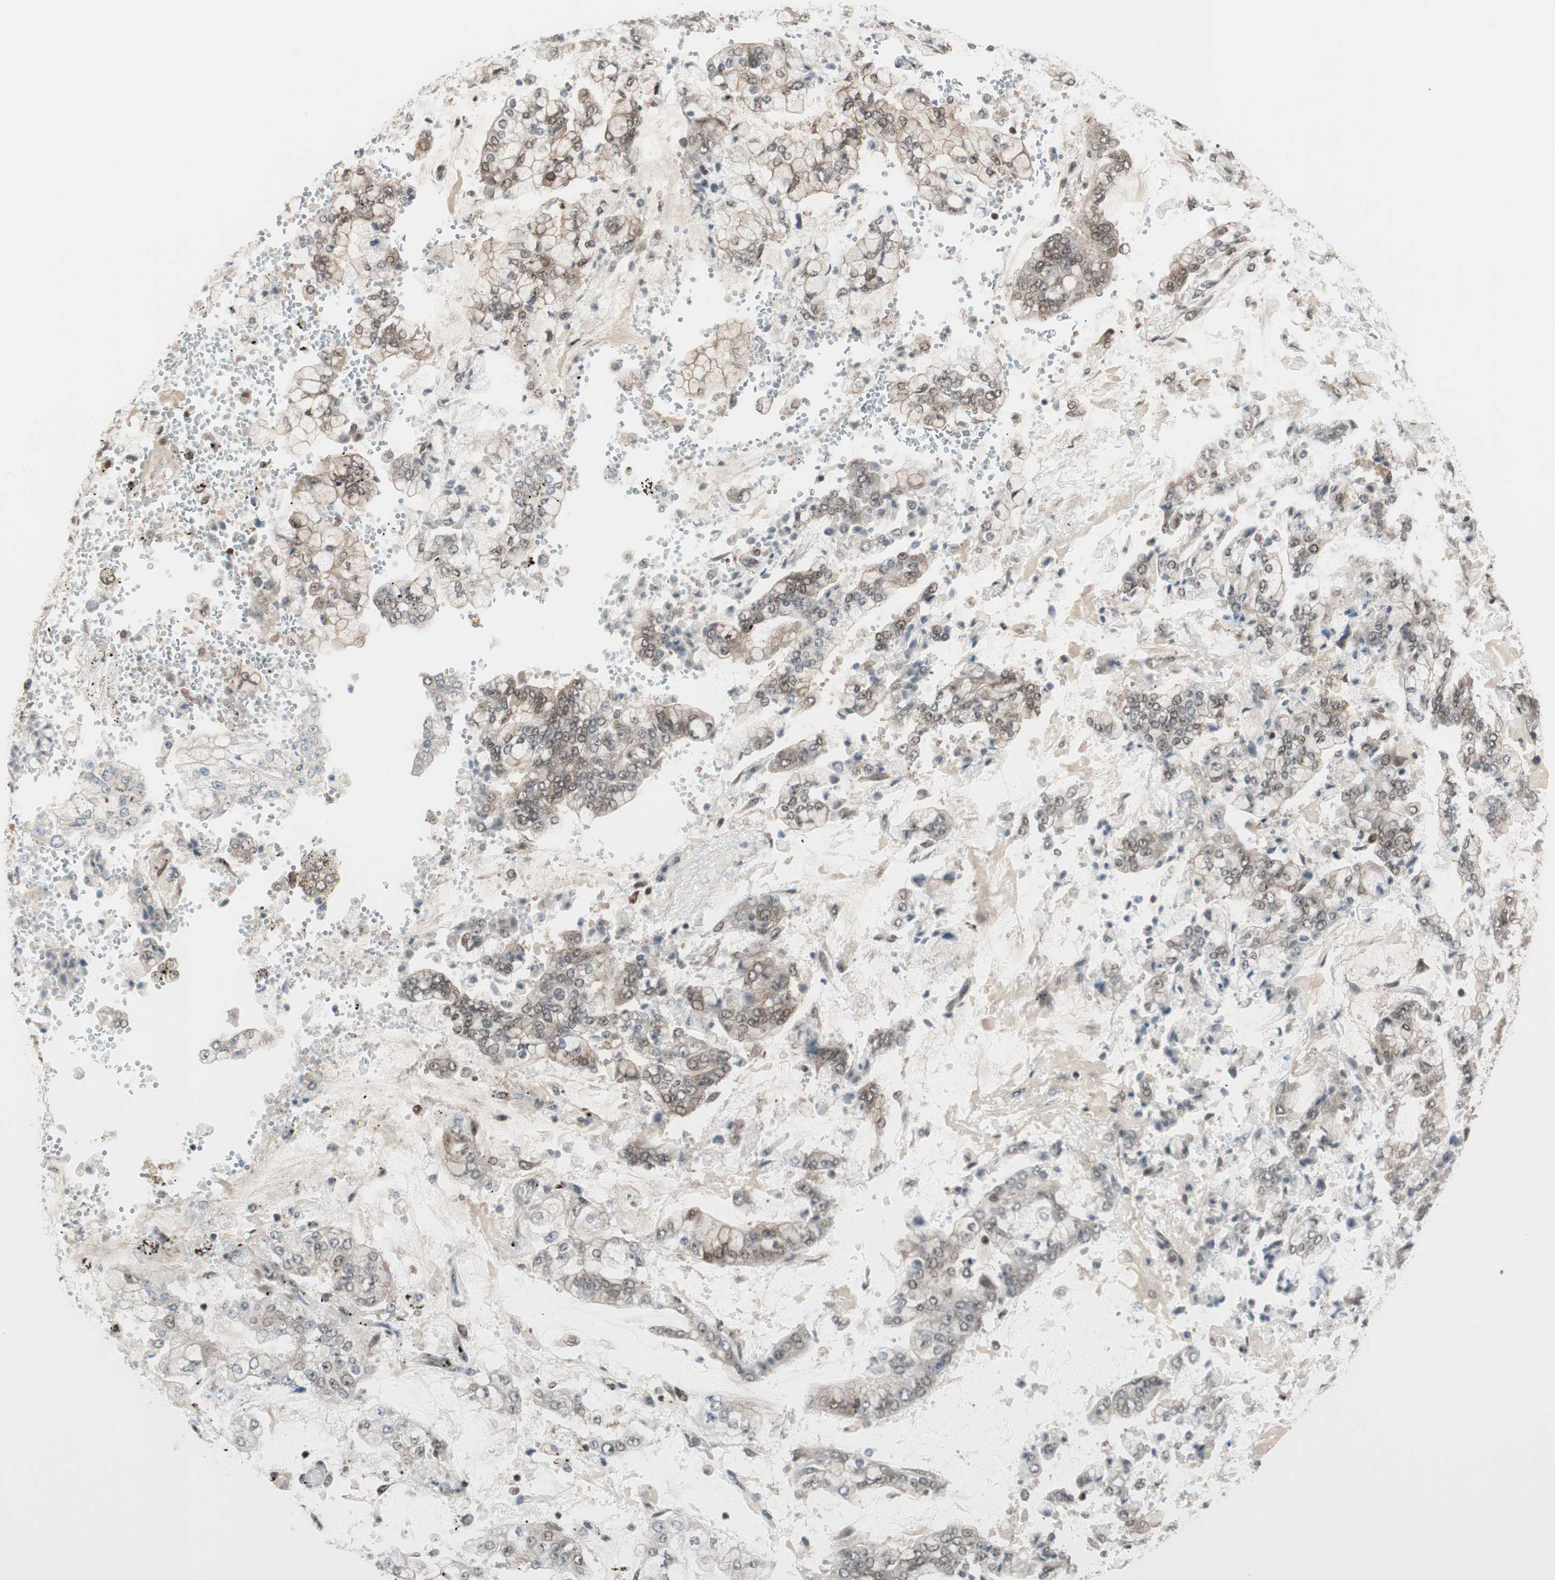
{"staining": {"intensity": "weak", "quantity": "25%-75%", "location": "cytoplasmic/membranous"}, "tissue": "stomach cancer", "cell_type": "Tumor cells", "image_type": "cancer", "snomed": [{"axis": "morphology", "description": "Adenocarcinoma, NOS"}, {"axis": "topography", "description": "Stomach"}], "caption": "A brown stain labels weak cytoplasmic/membranous staining of a protein in human stomach cancer (adenocarcinoma) tumor cells.", "gene": "UBE2I", "patient": {"sex": "male", "age": 76}}